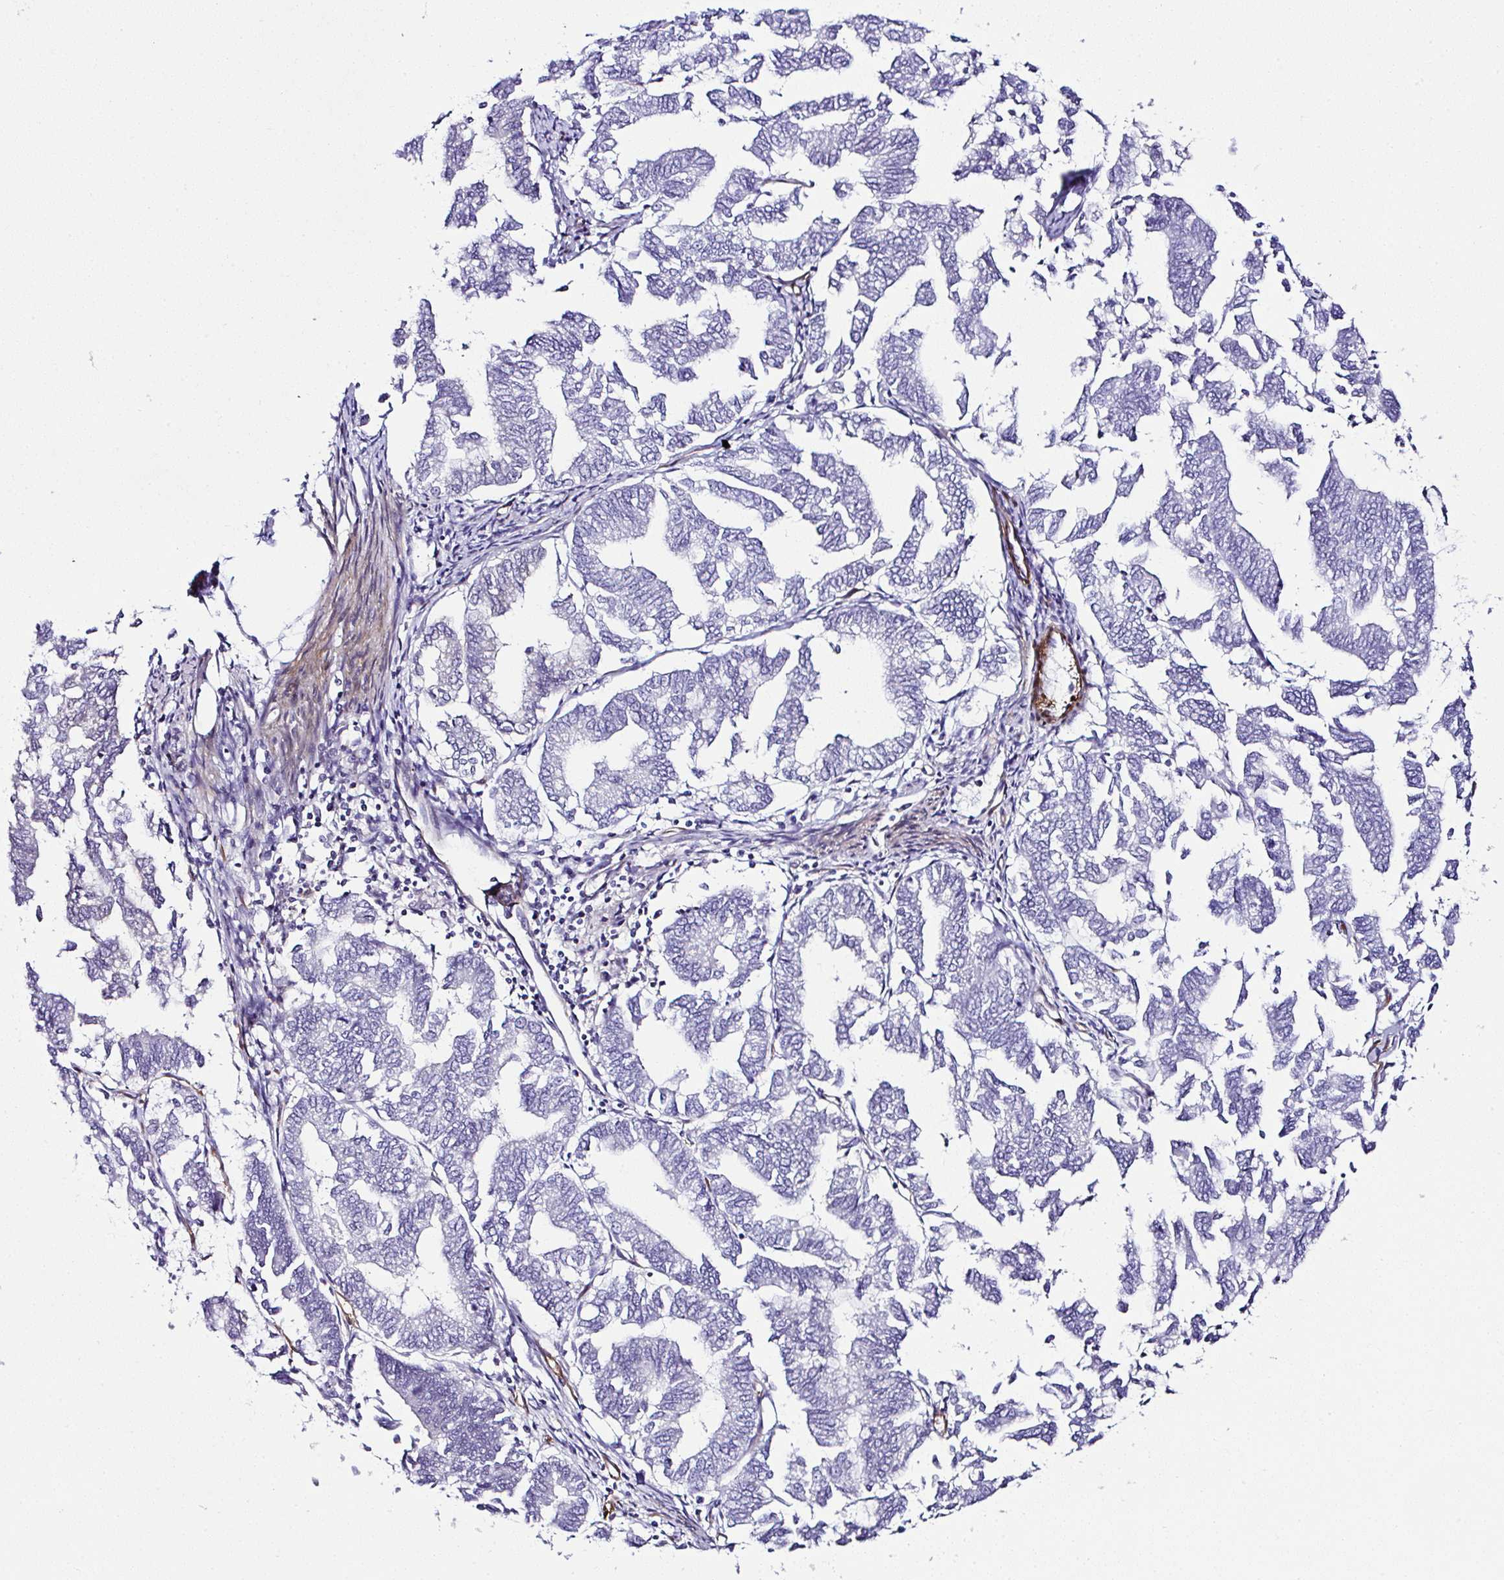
{"staining": {"intensity": "negative", "quantity": "none", "location": "none"}, "tissue": "endometrial cancer", "cell_type": "Tumor cells", "image_type": "cancer", "snomed": [{"axis": "morphology", "description": "Adenocarcinoma, NOS"}, {"axis": "topography", "description": "Endometrium"}], "caption": "Protein analysis of endometrial adenocarcinoma exhibits no significant staining in tumor cells.", "gene": "FBXO34", "patient": {"sex": "female", "age": 79}}